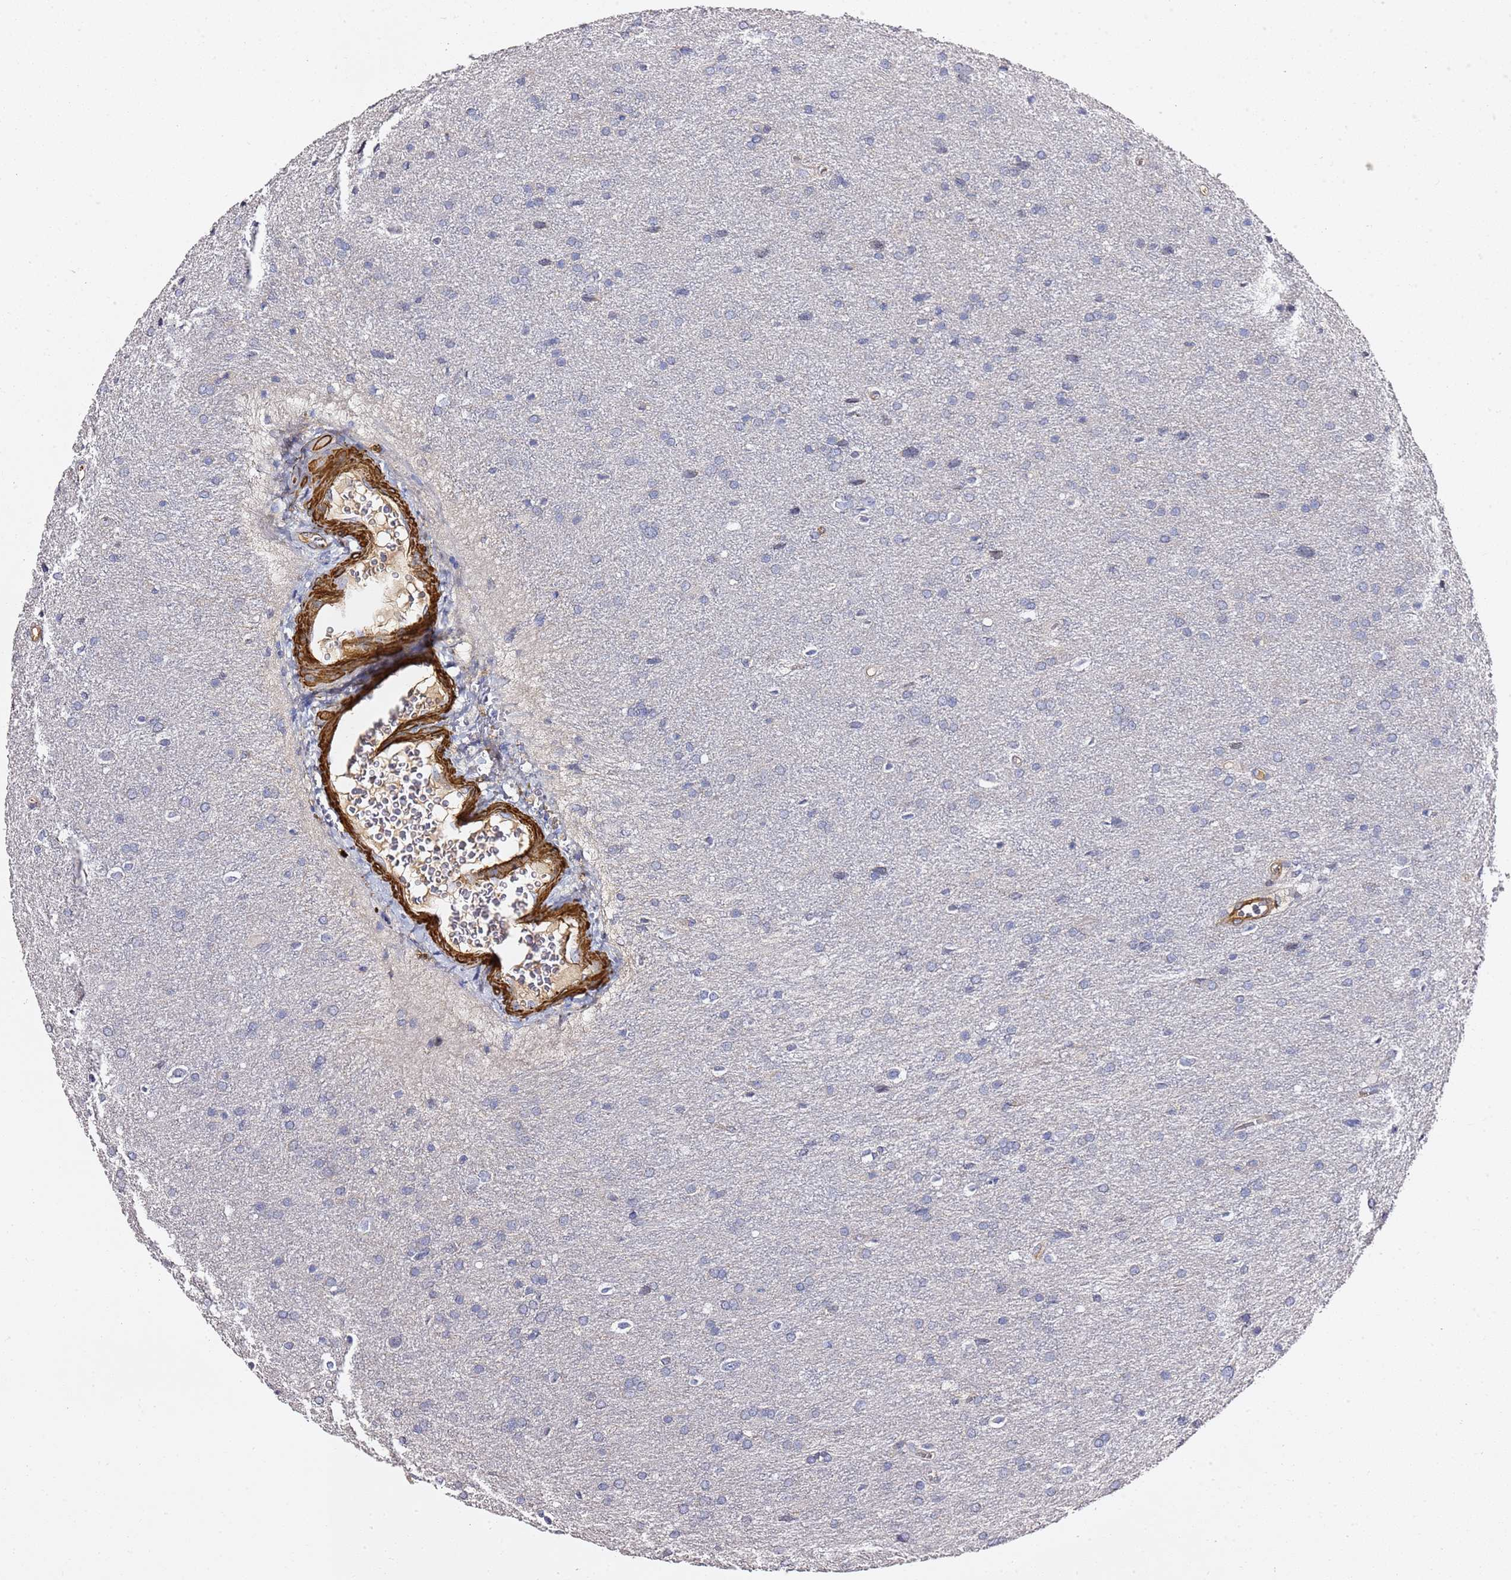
{"staining": {"intensity": "negative", "quantity": "none", "location": "none"}, "tissue": "glioma", "cell_type": "Tumor cells", "image_type": "cancer", "snomed": [{"axis": "morphology", "description": "Glioma, malignant, Low grade"}, {"axis": "topography", "description": "Brain"}], "caption": "Immunohistochemistry of human malignant glioma (low-grade) reveals no positivity in tumor cells.", "gene": "EPS8L1", "patient": {"sex": "female", "age": 32}}